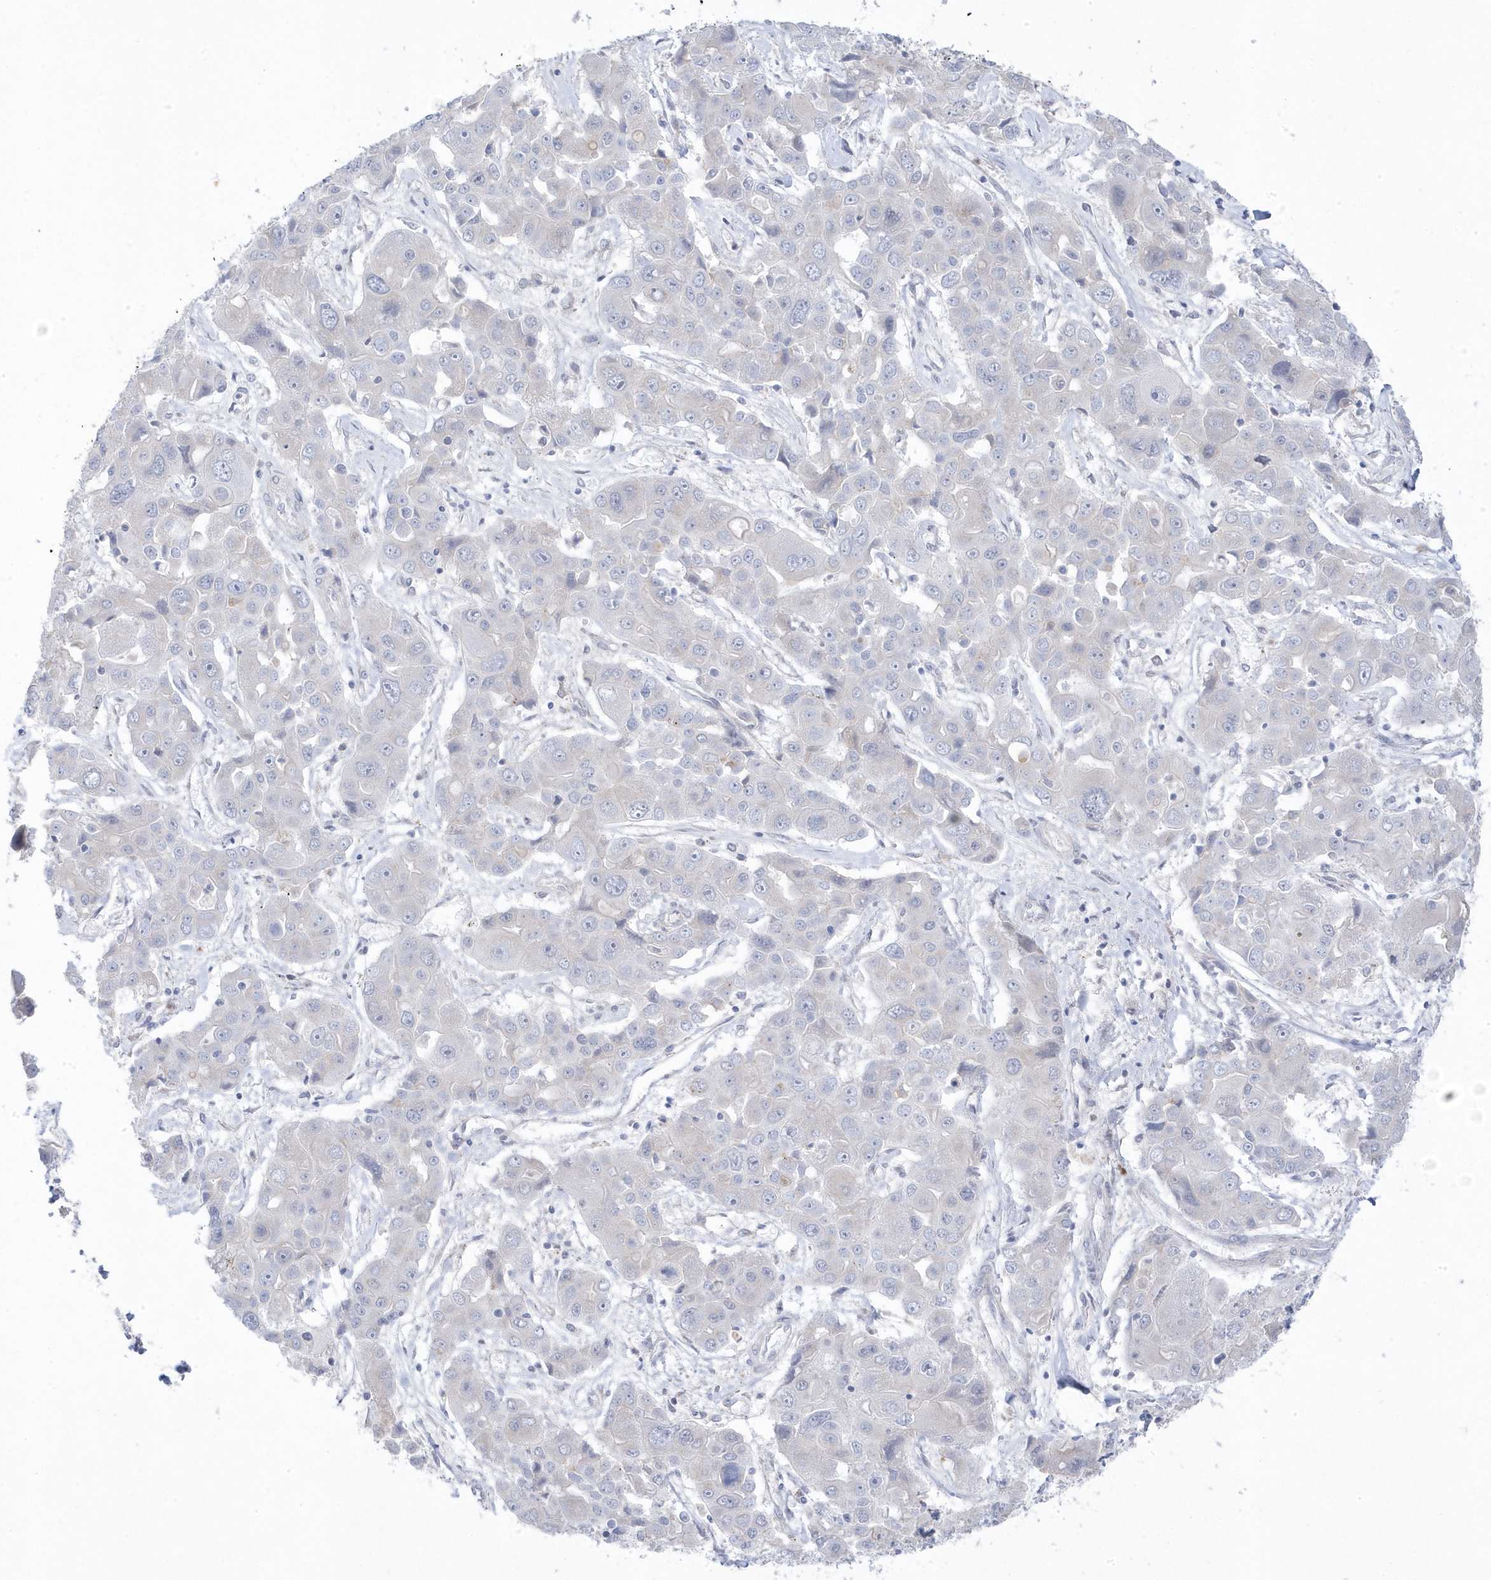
{"staining": {"intensity": "negative", "quantity": "none", "location": "none"}, "tissue": "liver cancer", "cell_type": "Tumor cells", "image_type": "cancer", "snomed": [{"axis": "morphology", "description": "Cholangiocarcinoma"}, {"axis": "topography", "description": "Liver"}], "caption": "An immunohistochemistry (IHC) micrograph of cholangiocarcinoma (liver) is shown. There is no staining in tumor cells of cholangiocarcinoma (liver).", "gene": "ANAPC1", "patient": {"sex": "male", "age": 67}}